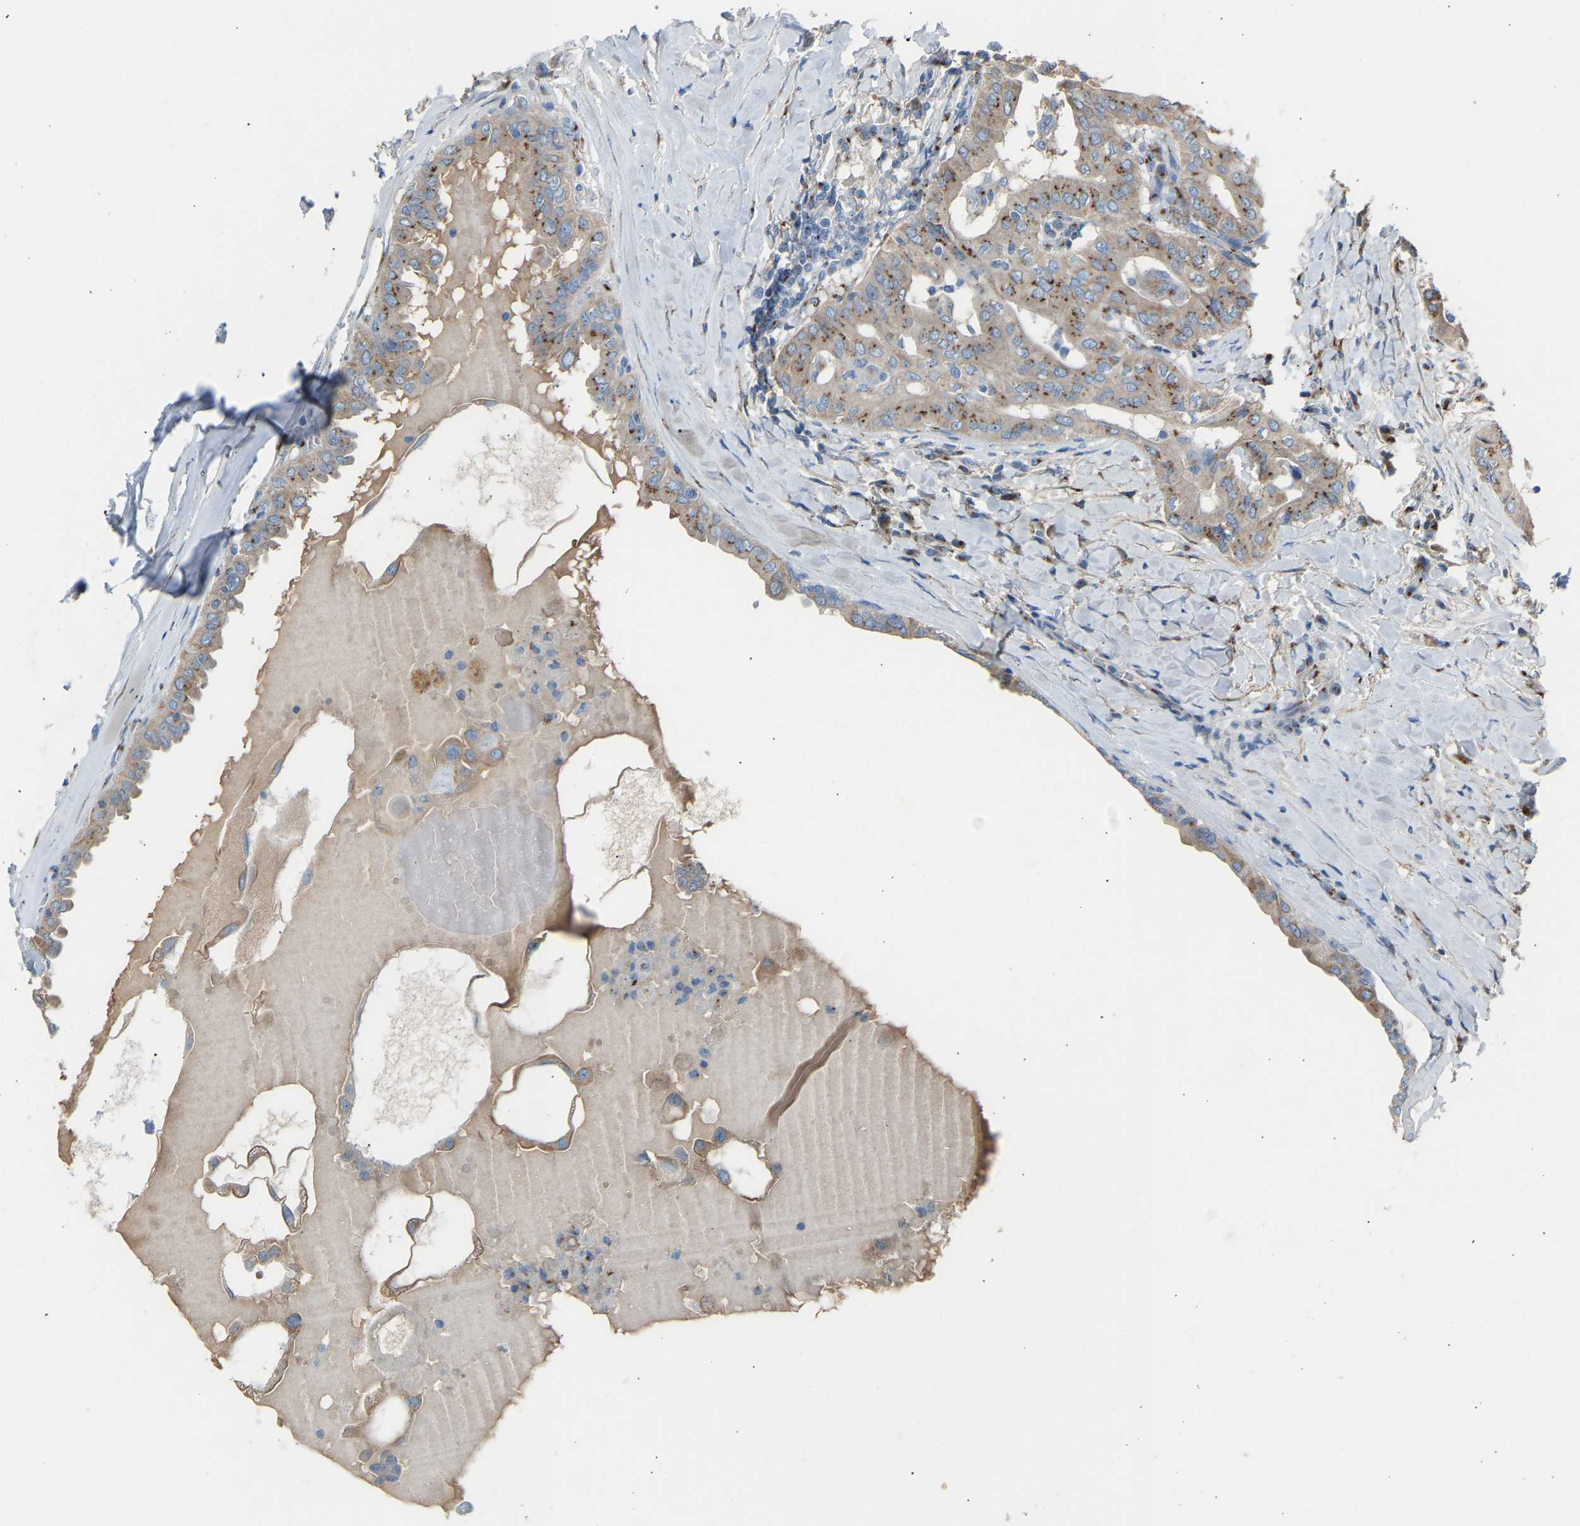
{"staining": {"intensity": "moderate", "quantity": ">75%", "location": "cytoplasmic/membranous"}, "tissue": "thyroid cancer", "cell_type": "Tumor cells", "image_type": "cancer", "snomed": [{"axis": "morphology", "description": "Papillary adenocarcinoma, NOS"}, {"axis": "topography", "description": "Thyroid gland"}], "caption": "Tumor cells demonstrate medium levels of moderate cytoplasmic/membranous expression in approximately >75% of cells in human thyroid papillary adenocarcinoma.", "gene": "CYREN", "patient": {"sex": "male", "age": 33}}